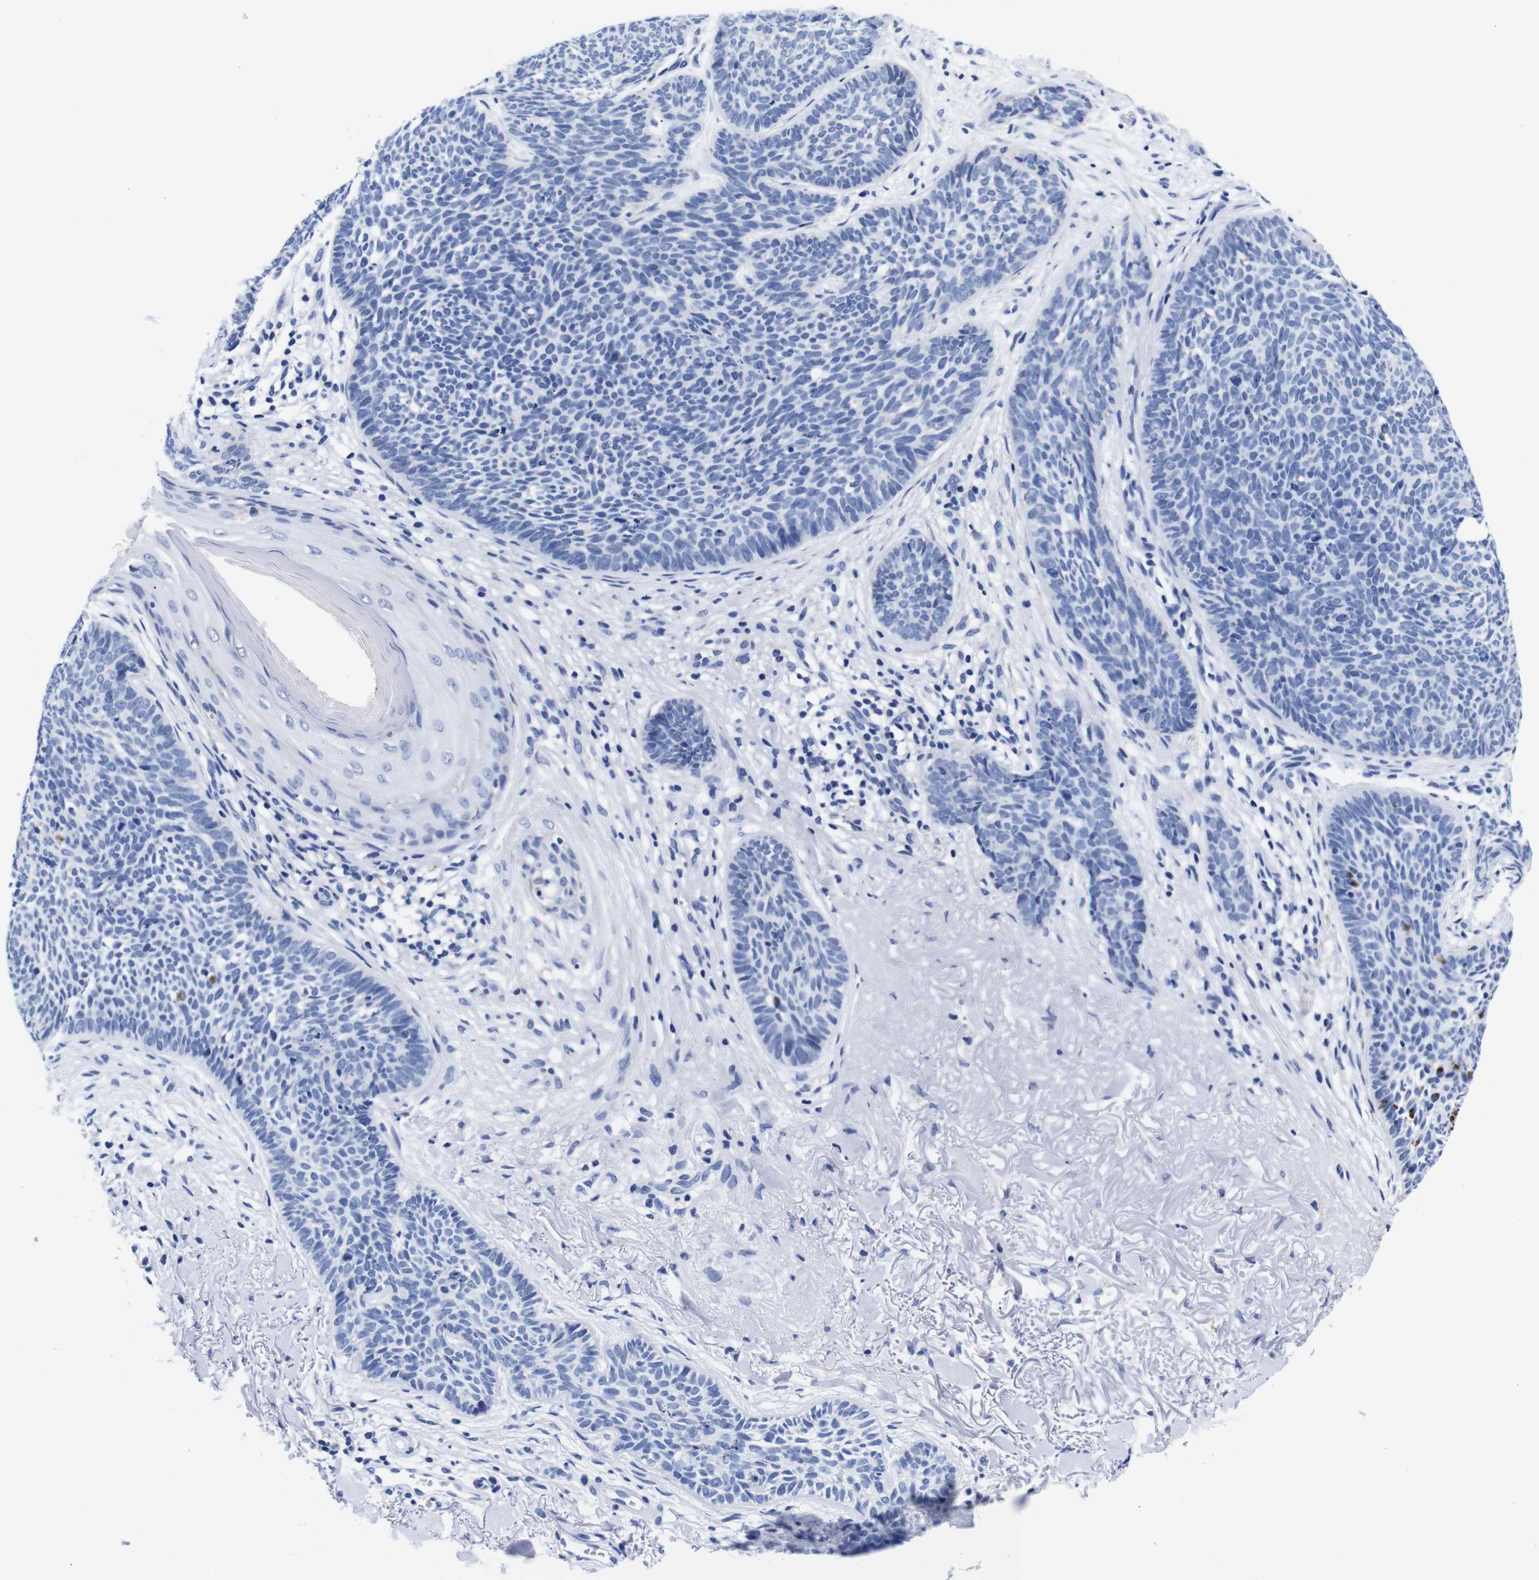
{"staining": {"intensity": "negative", "quantity": "none", "location": "none"}, "tissue": "skin cancer", "cell_type": "Tumor cells", "image_type": "cancer", "snomed": [{"axis": "morphology", "description": "Basal cell carcinoma"}, {"axis": "topography", "description": "Skin"}], "caption": "Tumor cells are negative for protein expression in human skin cancer (basal cell carcinoma). (DAB (3,3'-diaminobenzidine) immunohistochemistry (IHC) with hematoxylin counter stain).", "gene": "CLEC4G", "patient": {"sex": "female", "age": 70}}